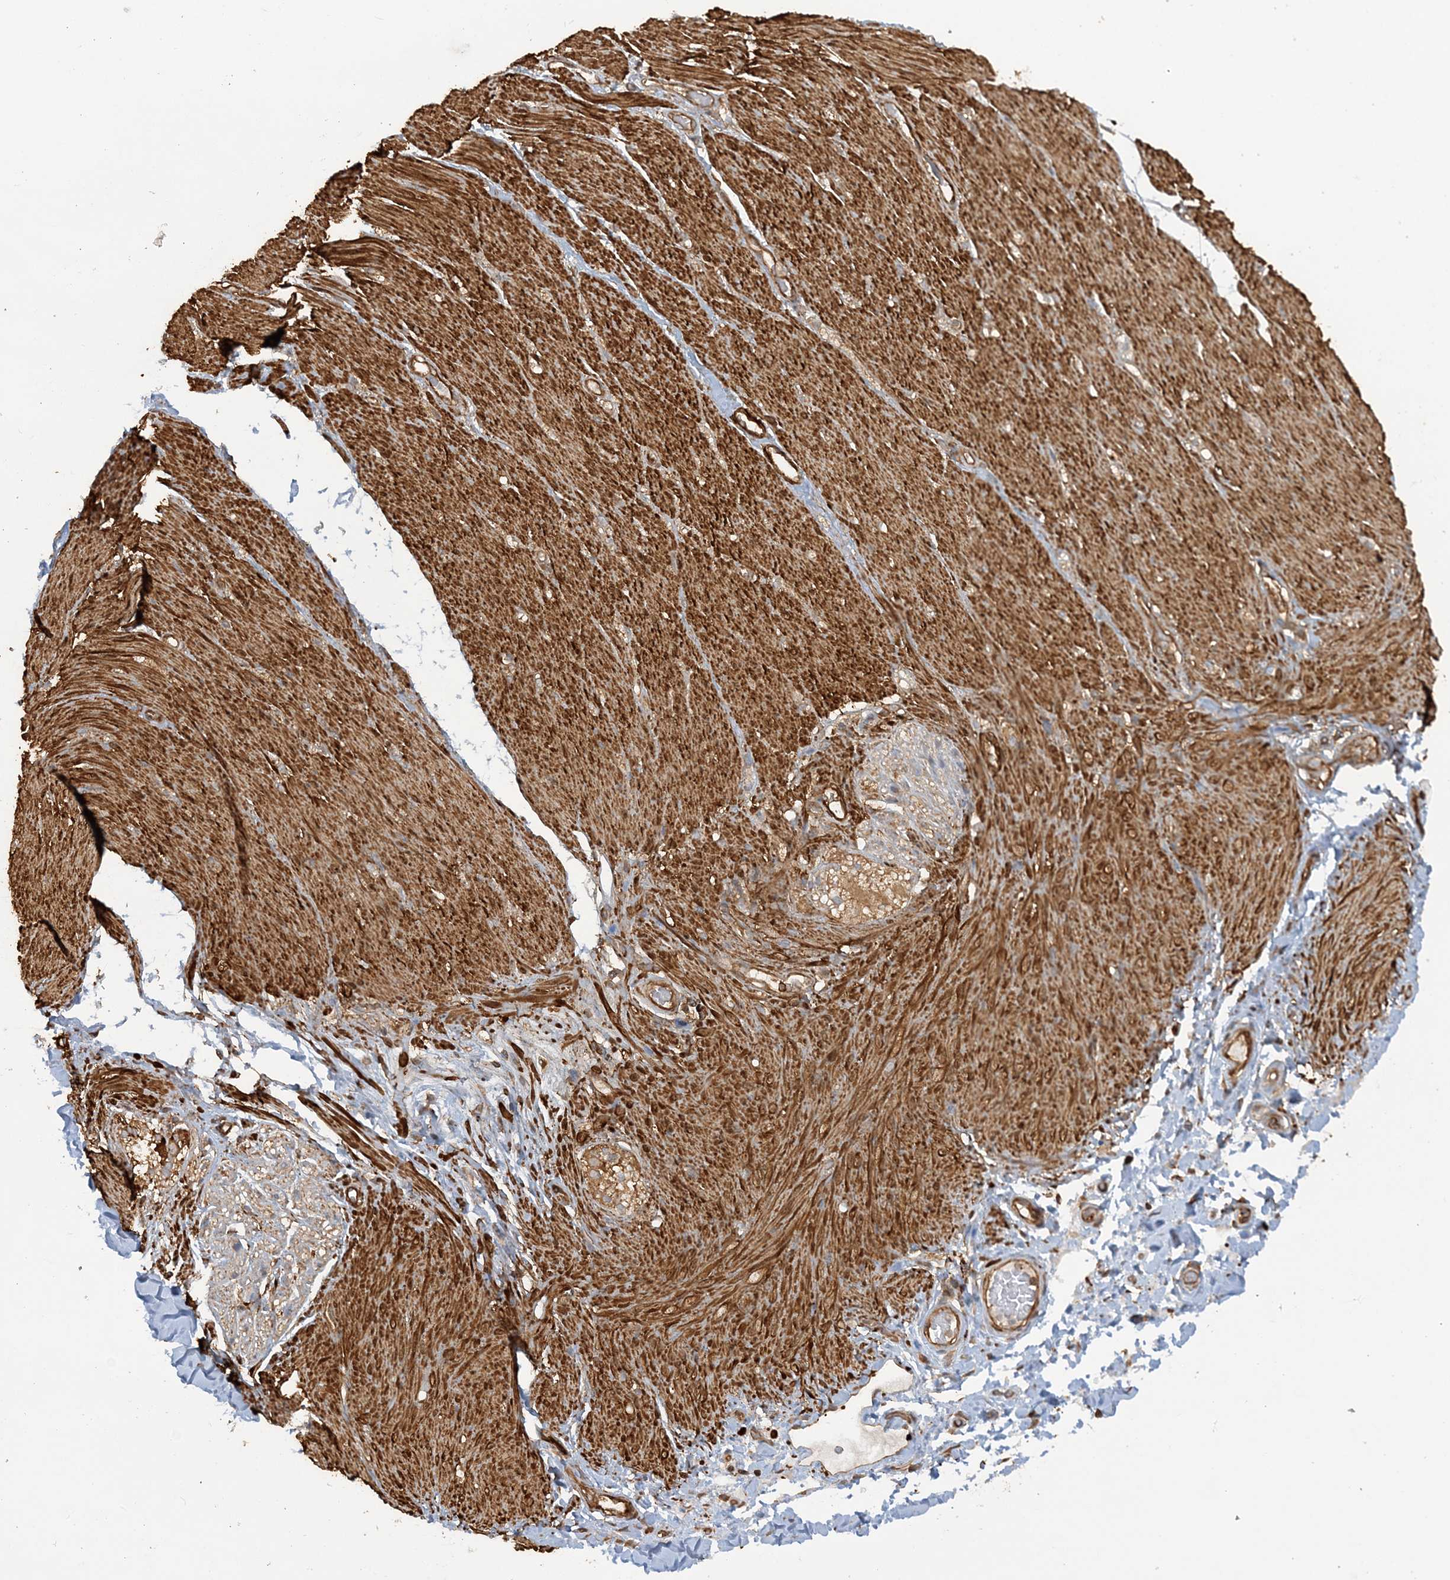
{"staining": {"intensity": "negative", "quantity": "none", "location": "none"}, "tissue": "adipose tissue", "cell_type": "Adipocytes", "image_type": "normal", "snomed": [{"axis": "morphology", "description": "Normal tissue, NOS"}, {"axis": "topography", "description": "Colon"}, {"axis": "topography", "description": "Peripheral nerve tissue"}], "caption": "High magnification brightfield microscopy of unremarkable adipose tissue stained with DAB (3,3'-diaminobenzidine) (brown) and counterstained with hematoxylin (blue): adipocytes show no significant staining. (DAB (3,3'-diaminobenzidine) immunohistochemistry (IHC), high magnification).", "gene": "DSTN", "patient": {"sex": "female", "age": 61}}